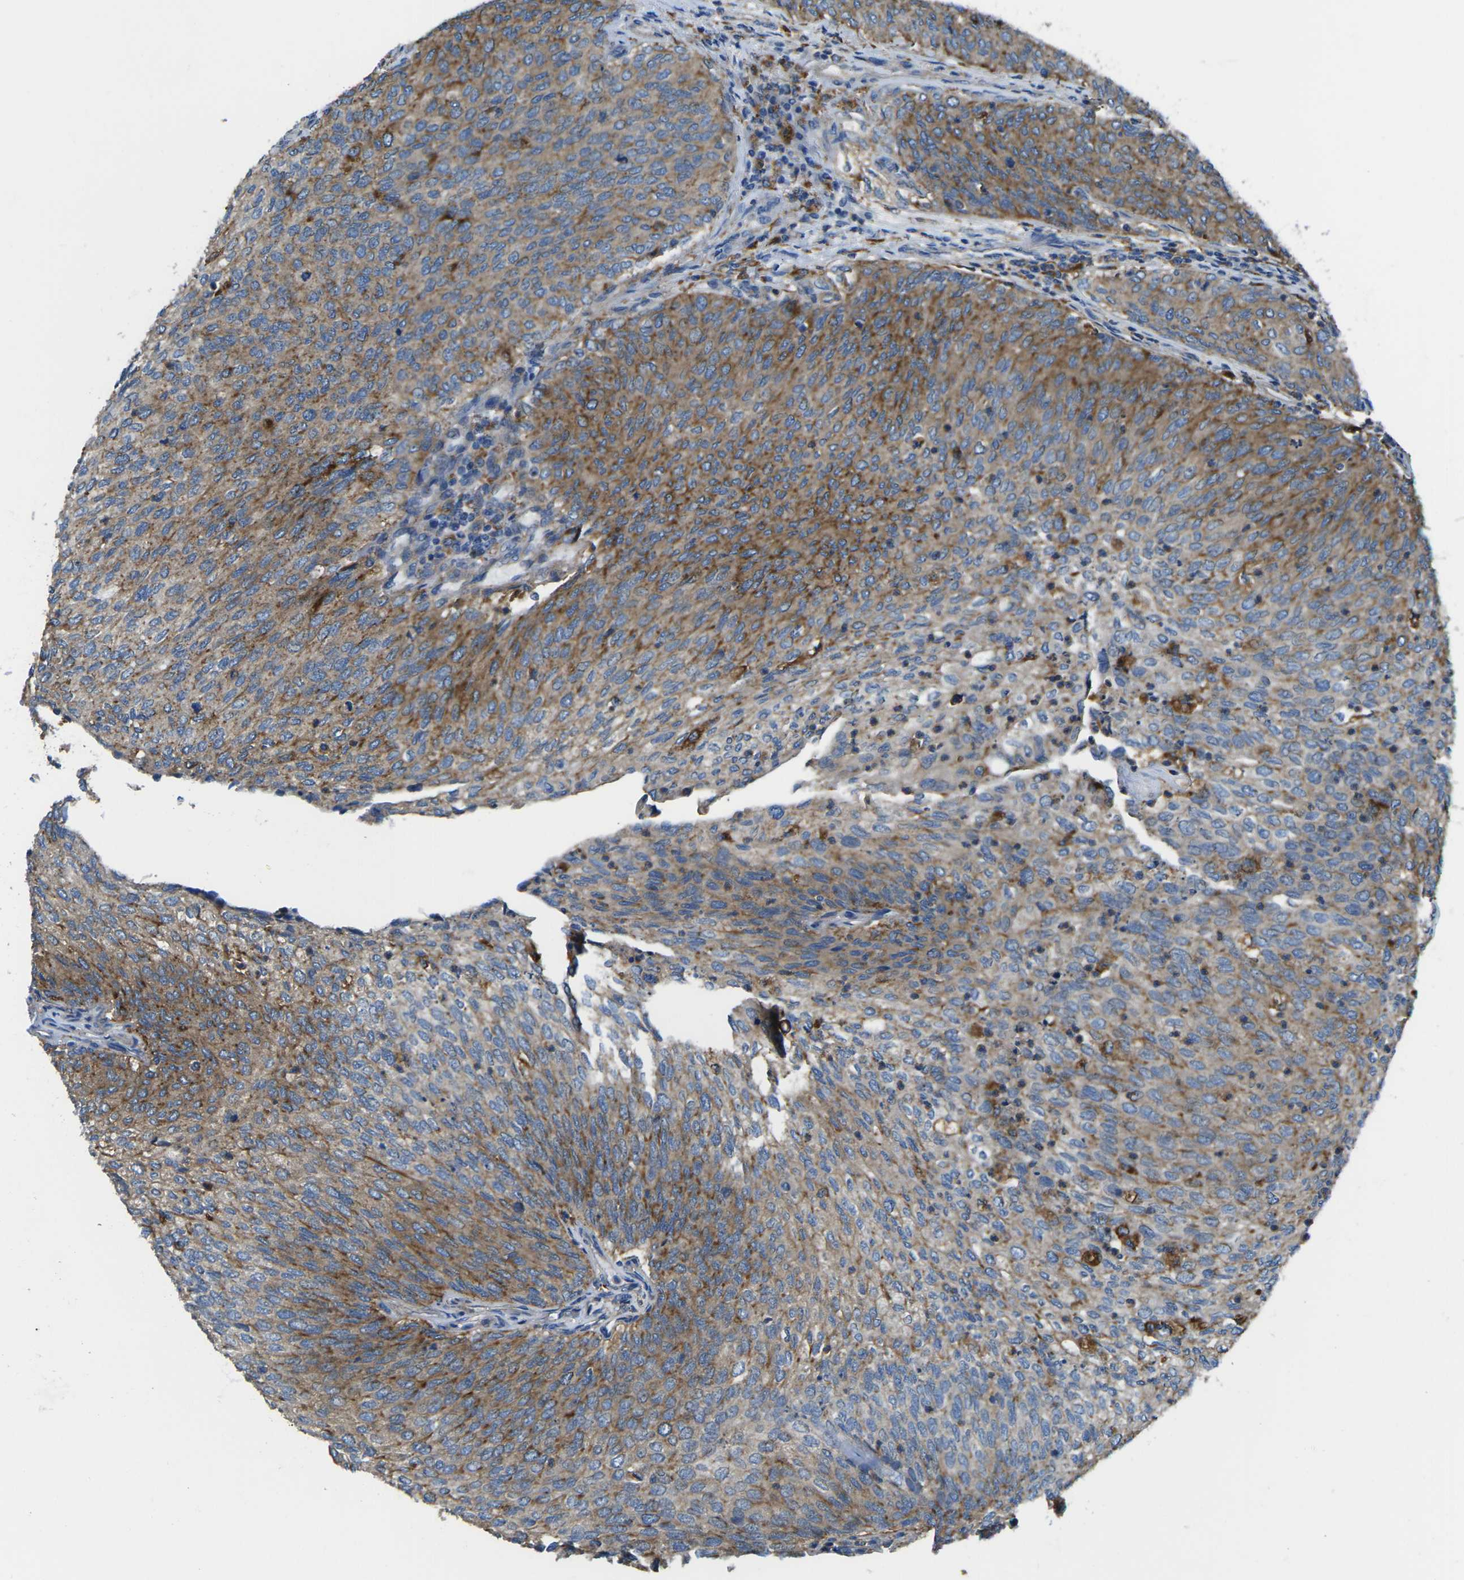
{"staining": {"intensity": "moderate", "quantity": "25%-75%", "location": "cytoplasmic/membranous"}, "tissue": "urothelial cancer", "cell_type": "Tumor cells", "image_type": "cancer", "snomed": [{"axis": "morphology", "description": "Urothelial carcinoma, Low grade"}, {"axis": "topography", "description": "Urinary bladder"}], "caption": "Immunohistochemical staining of human low-grade urothelial carcinoma shows moderate cytoplasmic/membranous protein expression in about 25%-75% of tumor cells.", "gene": "CDK17", "patient": {"sex": "female", "age": 79}}